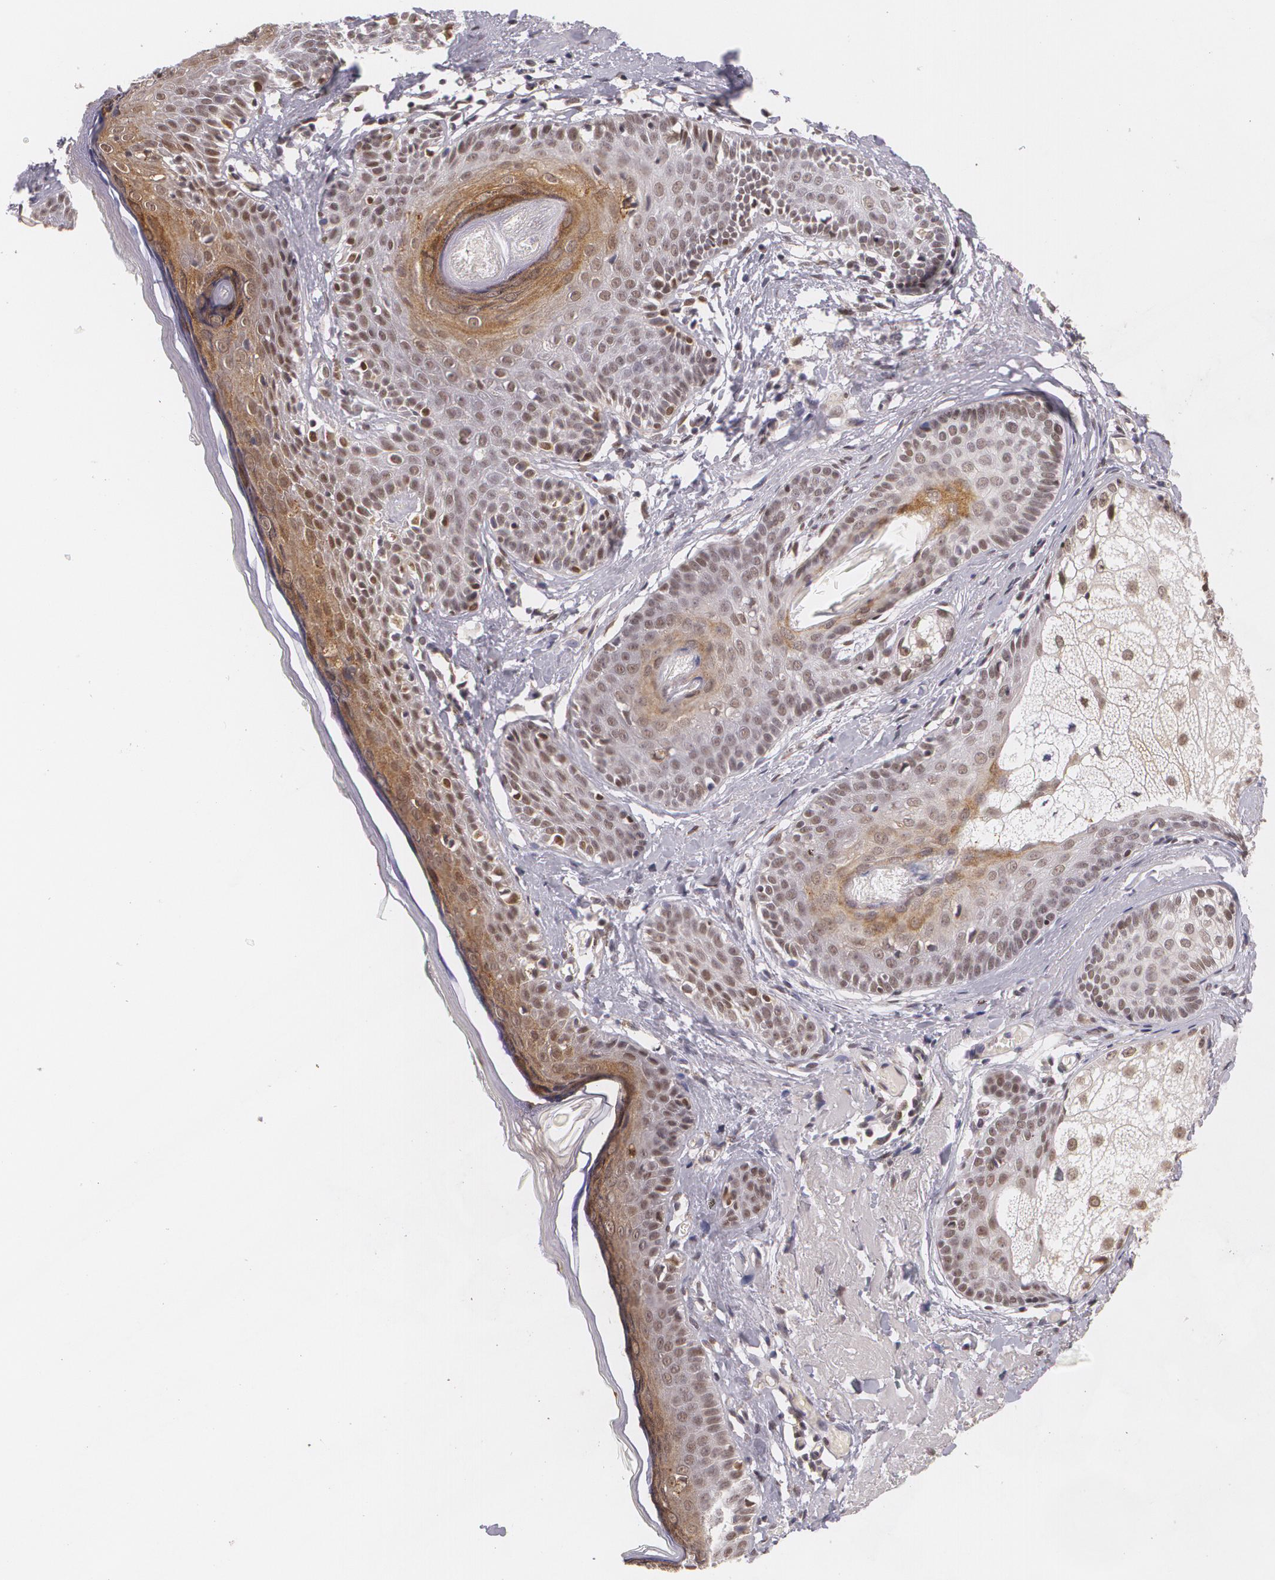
{"staining": {"intensity": "weak", "quantity": "25%-75%", "location": "cytoplasmic/membranous,nuclear"}, "tissue": "skin cancer", "cell_type": "Tumor cells", "image_type": "cancer", "snomed": [{"axis": "morphology", "description": "Basal cell carcinoma"}, {"axis": "topography", "description": "Skin"}], "caption": "Weak cytoplasmic/membranous and nuclear protein expression is seen in about 25%-75% of tumor cells in skin cancer.", "gene": "ALX1", "patient": {"sex": "male", "age": 63}}